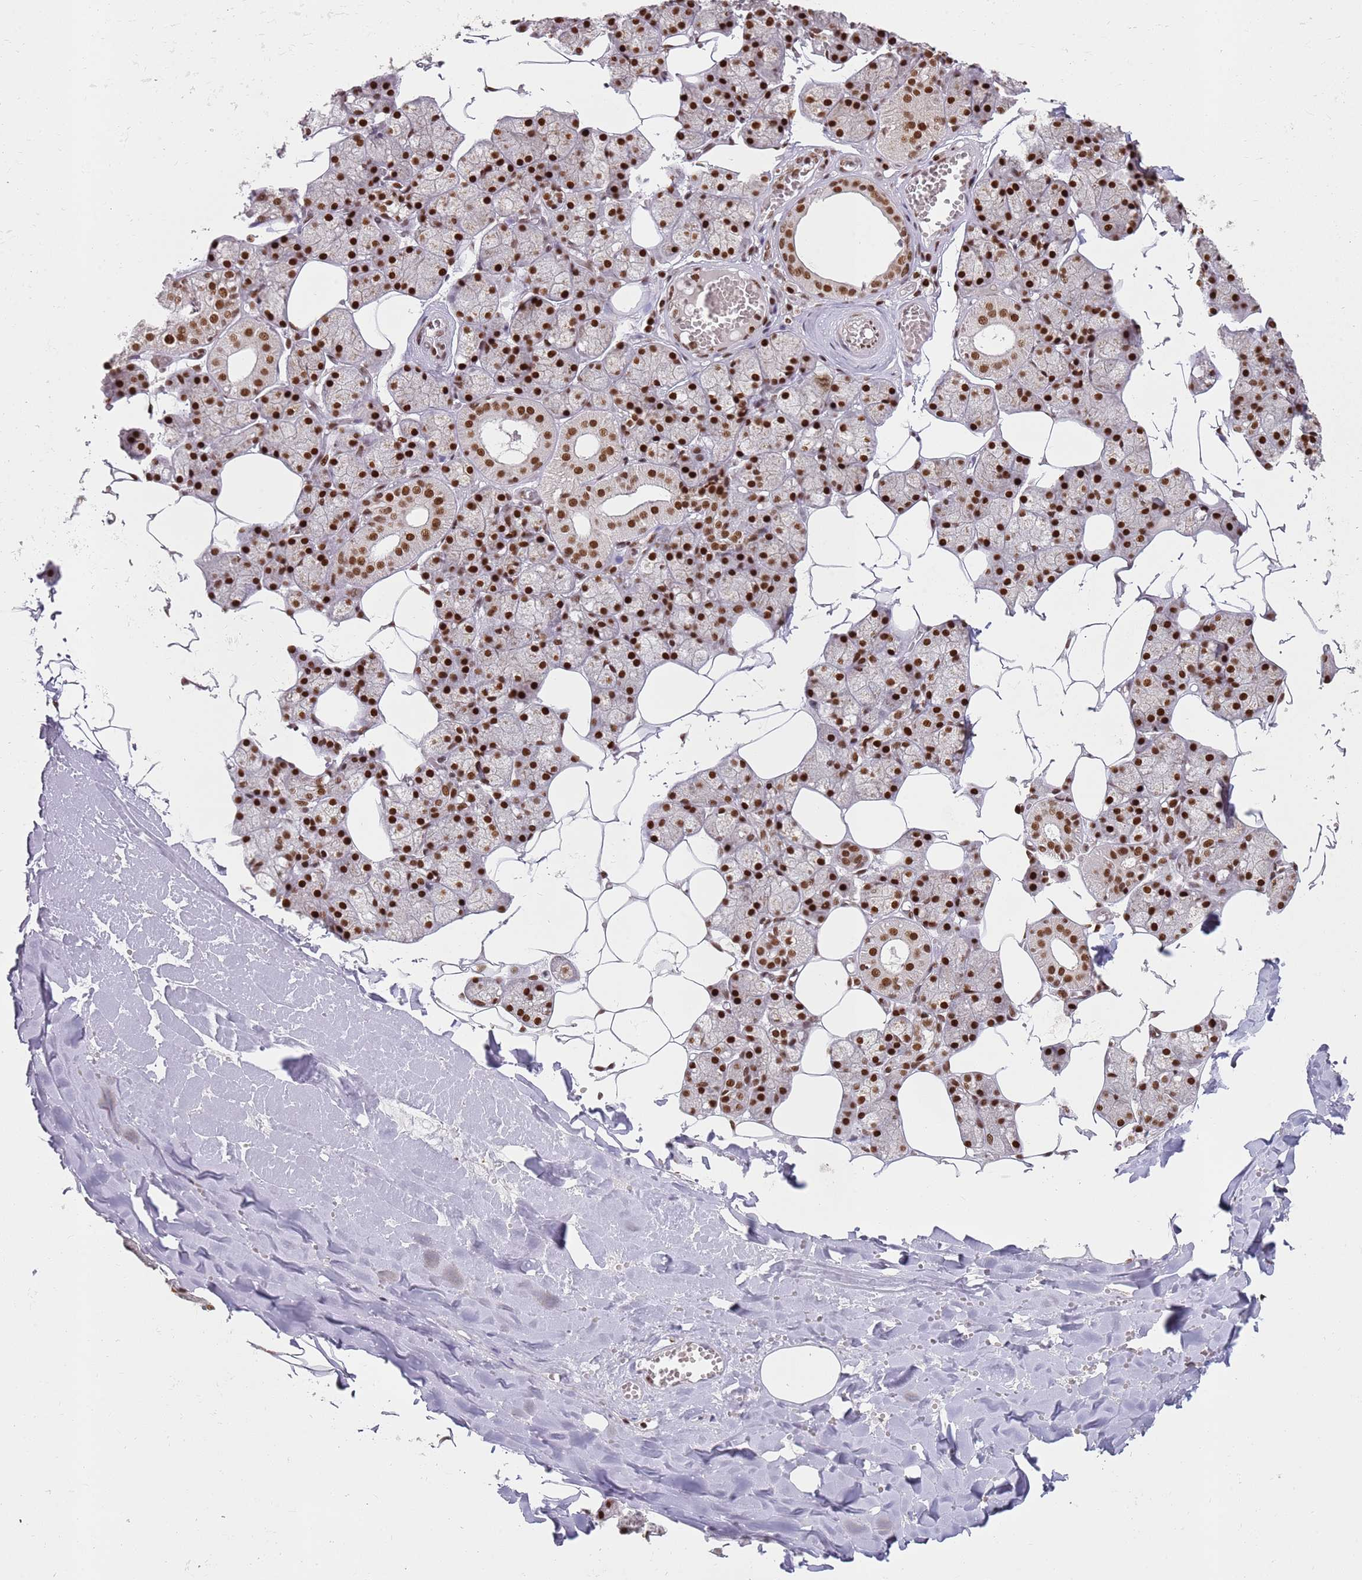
{"staining": {"intensity": "strong", "quantity": ">75%", "location": "nuclear"}, "tissue": "salivary gland", "cell_type": "Glandular cells", "image_type": "normal", "snomed": [{"axis": "morphology", "description": "Normal tissue, NOS"}, {"axis": "topography", "description": "Salivary gland"}], "caption": "Immunohistochemistry (IHC) staining of benign salivary gland, which shows high levels of strong nuclear expression in about >75% of glandular cells indicating strong nuclear protein expression. The staining was performed using DAB (3,3'-diaminobenzidine) (brown) for protein detection and nuclei were counterstained in hematoxylin (blue).", "gene": "TENT4A", "patient": {"sex": "male", "age": 62}}